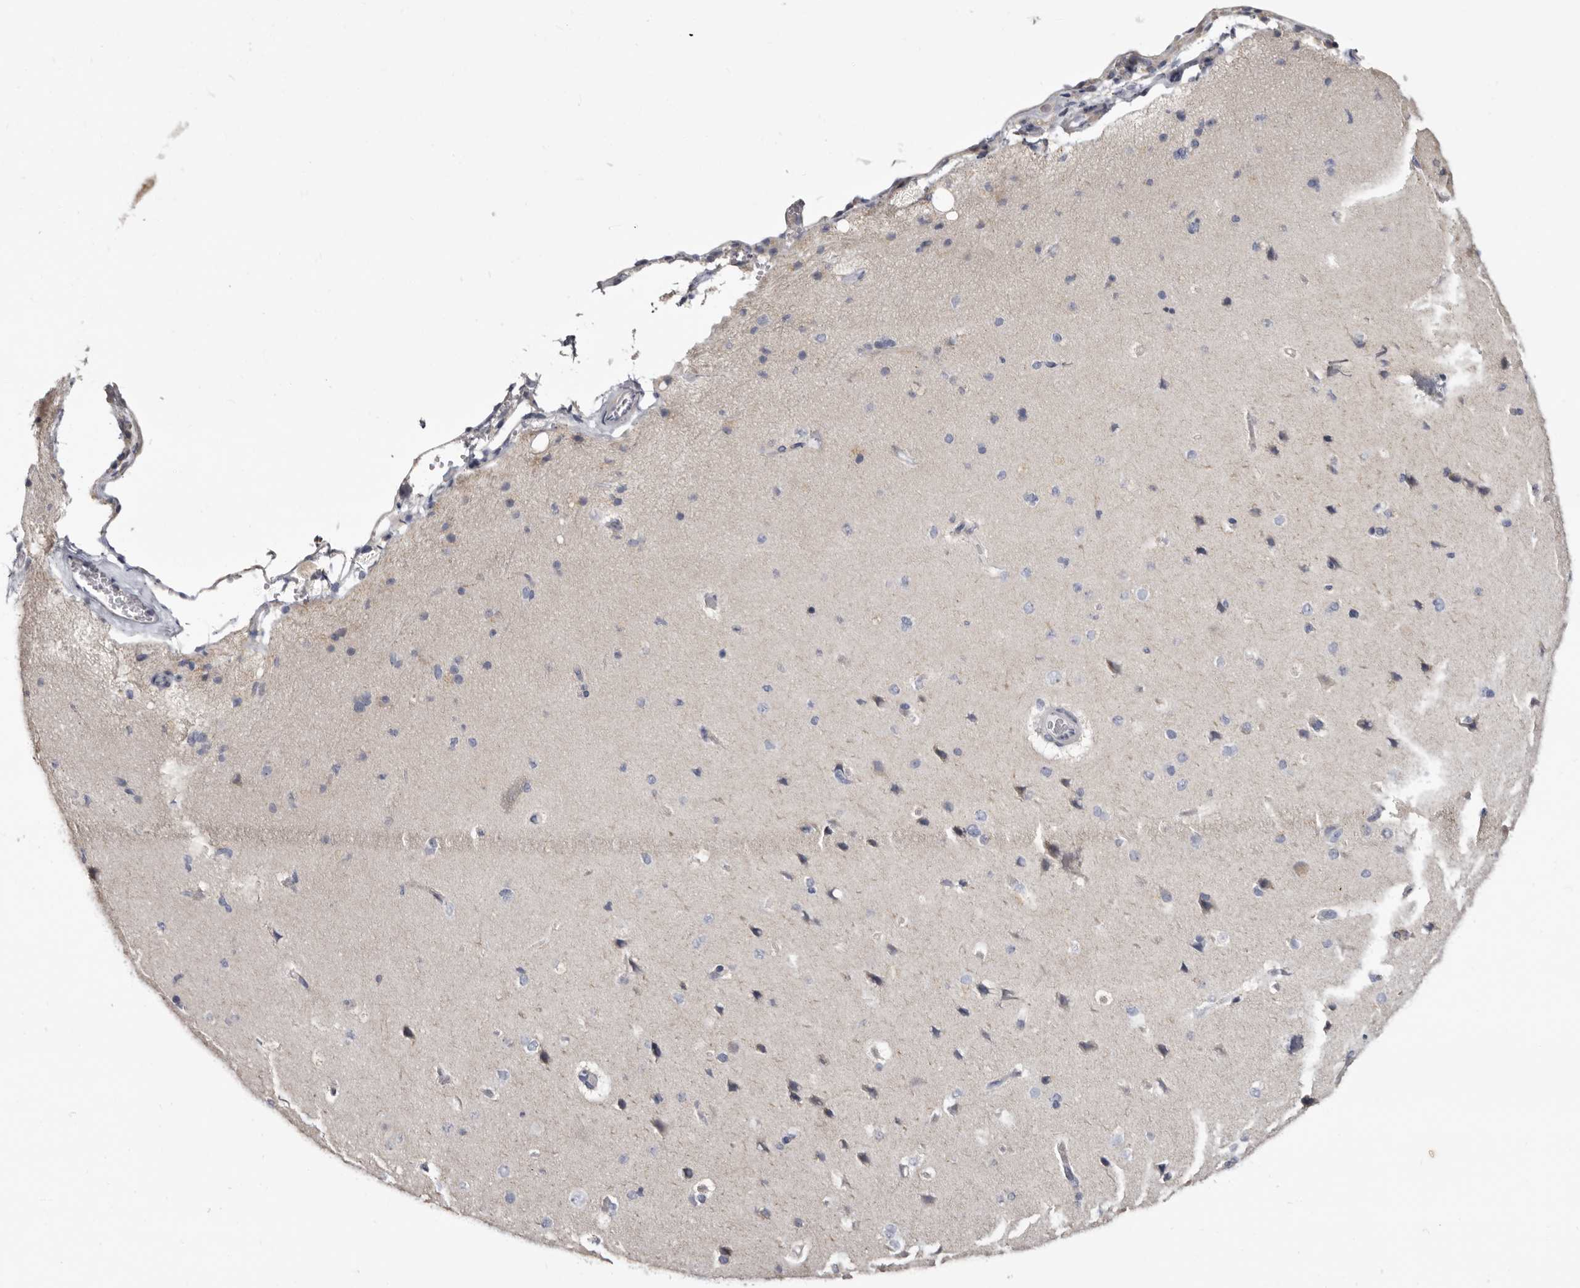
{"staining": {"intensity": "negative", "quantity": "none", "location": "none"}, "tissue": "cerebral cortex", "cell_type": "Endothelial cells", "image_type": "normal", "snomed": [{"axis": "morphology", "description": "Normal tissue, NOS"}, {"axis": "topography", "description": "Cerebral cortex"}], "caption": "Immunohistochemistry (IHC) image of unremarkable cerebral cortex: cerebral cortex stained with DAB (3,3'-diaminobenzidine) shows no significant protein staining in endothelial cells.", "gene": "CASQ1", "patient": {"sex": "male", "age": 62}}